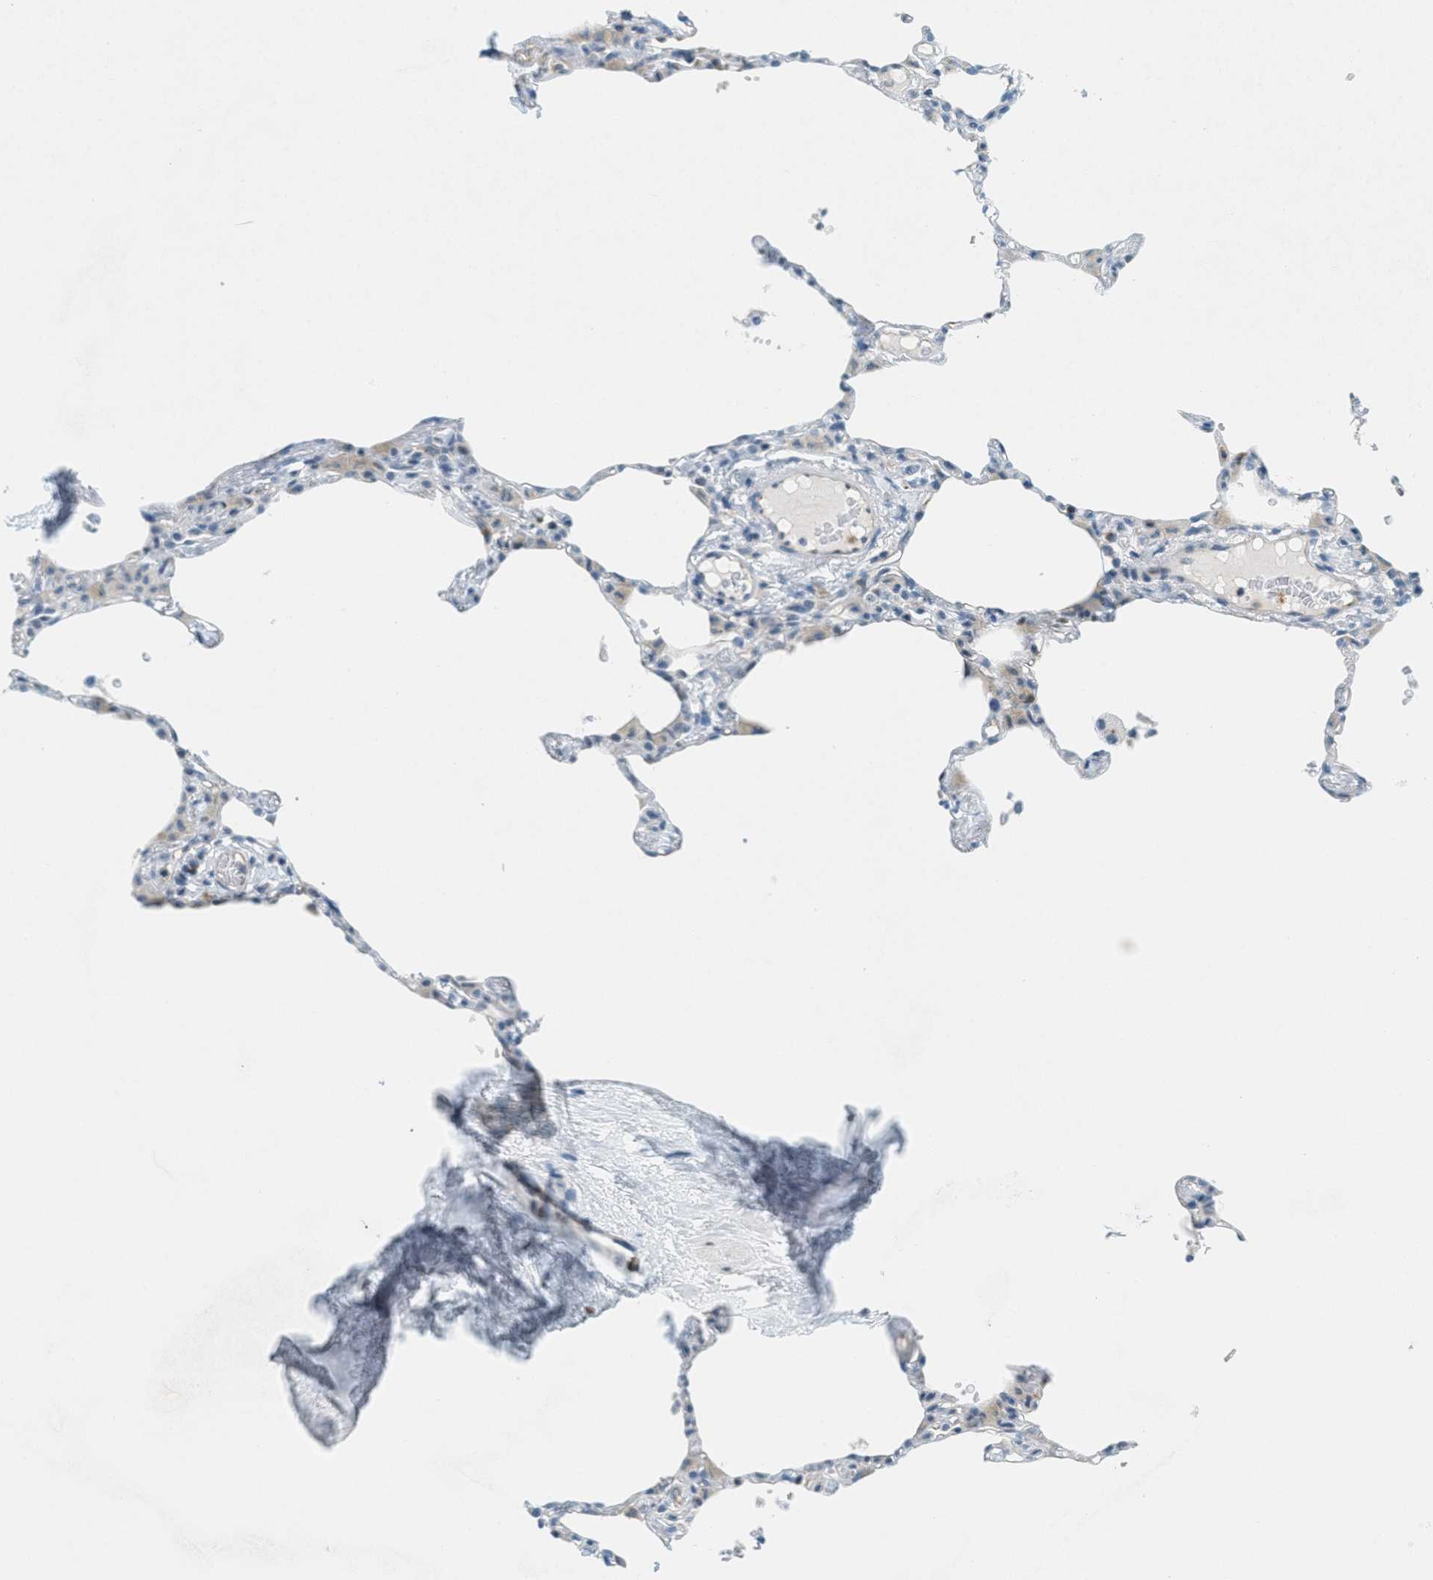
{"staining": {"intensity": "negative", "quantity": "none", "location": "none"}, "tissue": "lung", "cell_type": "Alveolar cells", "image_type": "normal", "snomed": [{"axis": "morphology", "description": "Normal tissue, NOS"}, {"axis": "topography", "description": "Lung"}], "caption": "Immunohistochemical staining of benign lung displays no significant positivity in alveolar cells.", "gene": "FYN", "patient": {"sex": "female", "age": 49}}